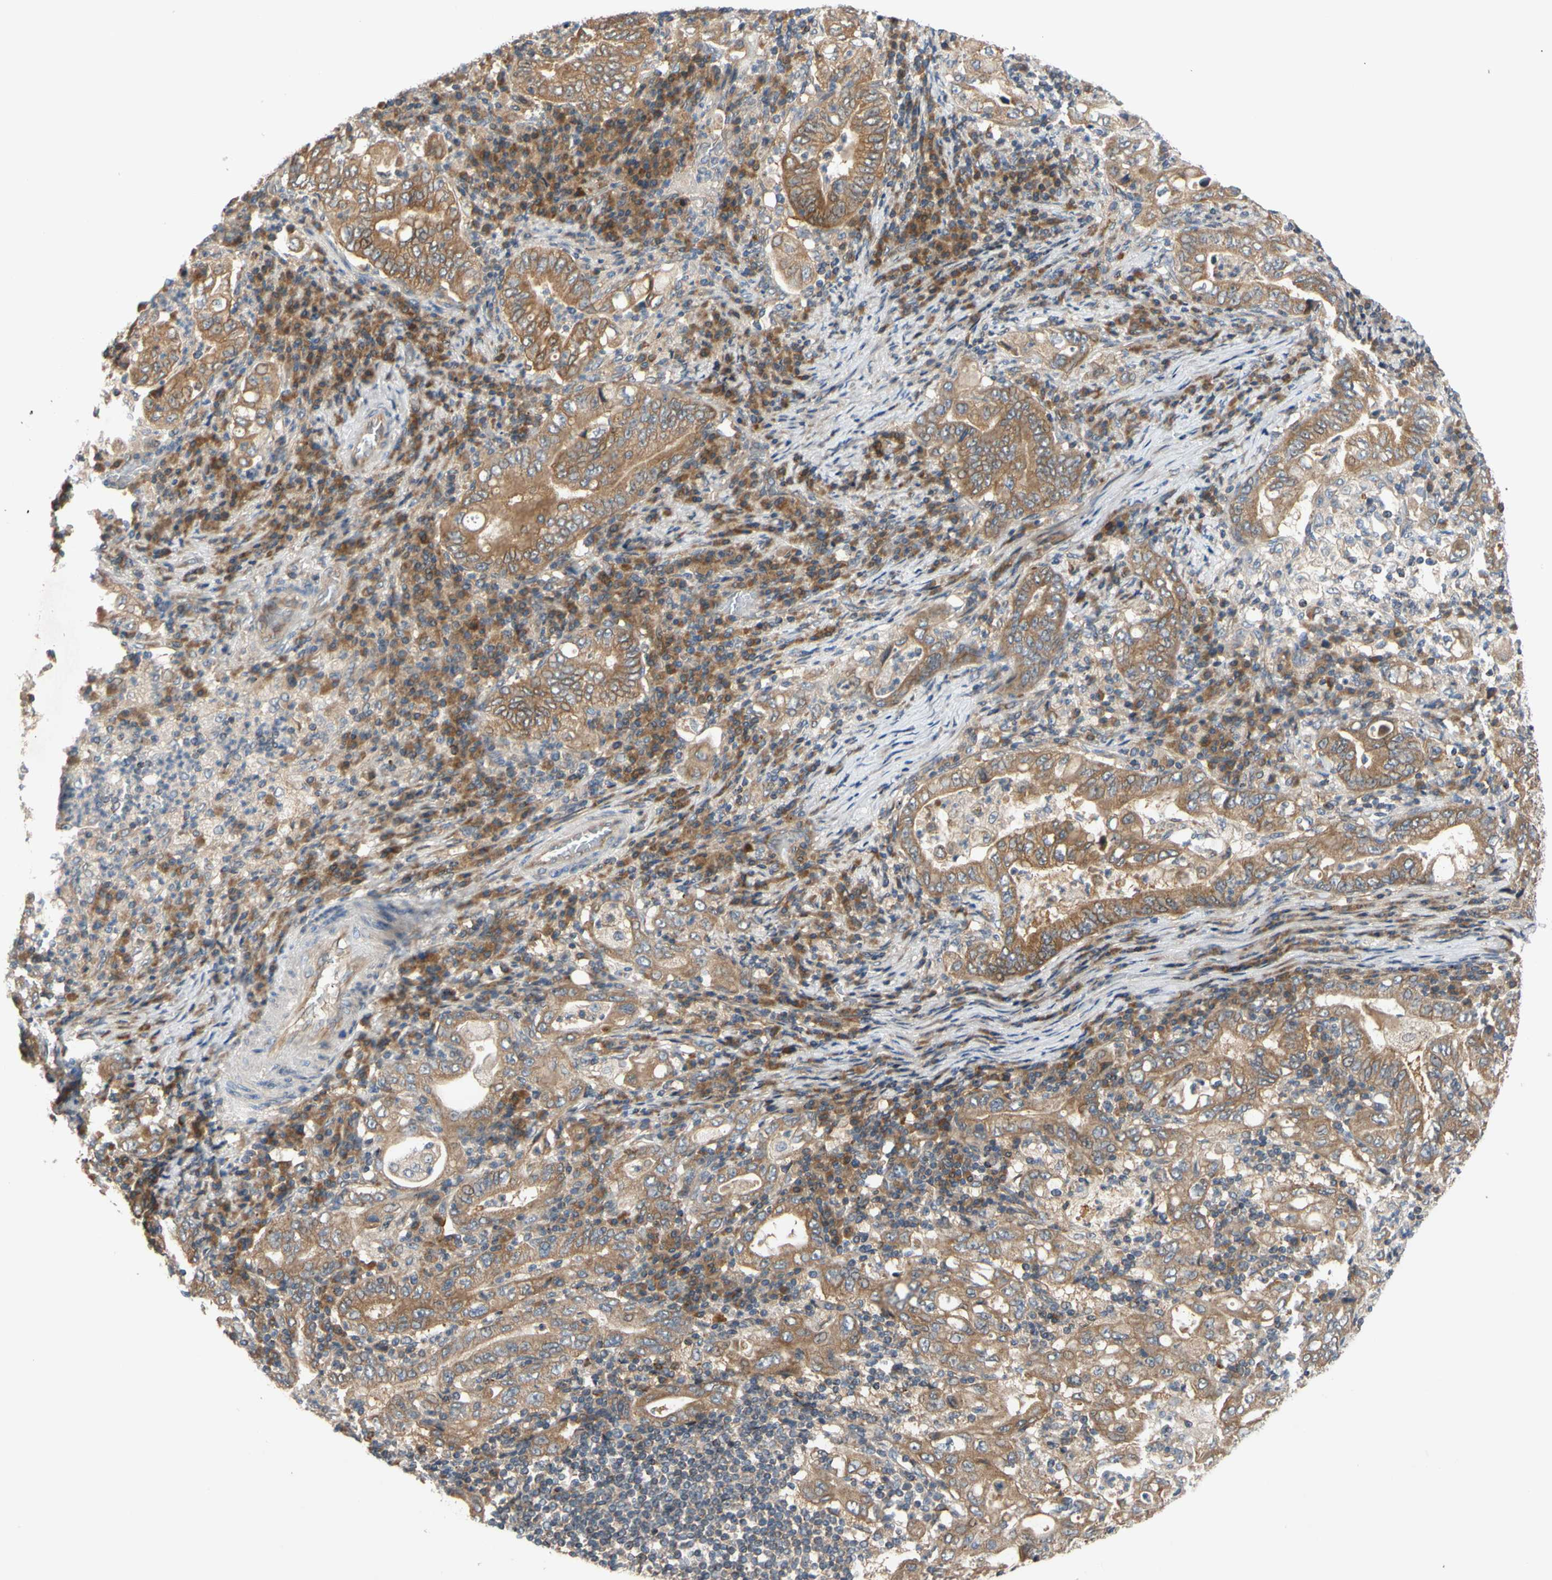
{"staining": {"intensity": "moderate", "quantity": ">75%", "location": "cytoplasmic/membranous"}, "tissue": "stomach cancer", "cell_type": "Tumor cells", "image_type": "cancer", "snomed": [{"axis": "morphology", "description": "Normal tissue, NOS"}, {"axis": "morphology", "description": "Adenocarcinoma, NOS"}, {"axis": "topography", "description": "Esophagus"}, {"axis": "topography", "description": "Stomach, upper"}, {"axis": "topography", "description": "Peripheral nerve tissue"}], "caption": "Immunohistochemical staining of human stomach adenocarcinoma demonstrates moderate cytoplasmic/membranous protein positivity in about >75% of tumor cells. The protein of interest is stained brown, and the nuclei are stained in blue (DAB IHC with brightfield microscopy, high magnification).", "gene": "MBTPS2", "patient": {"sex": "male", "age": 62}}